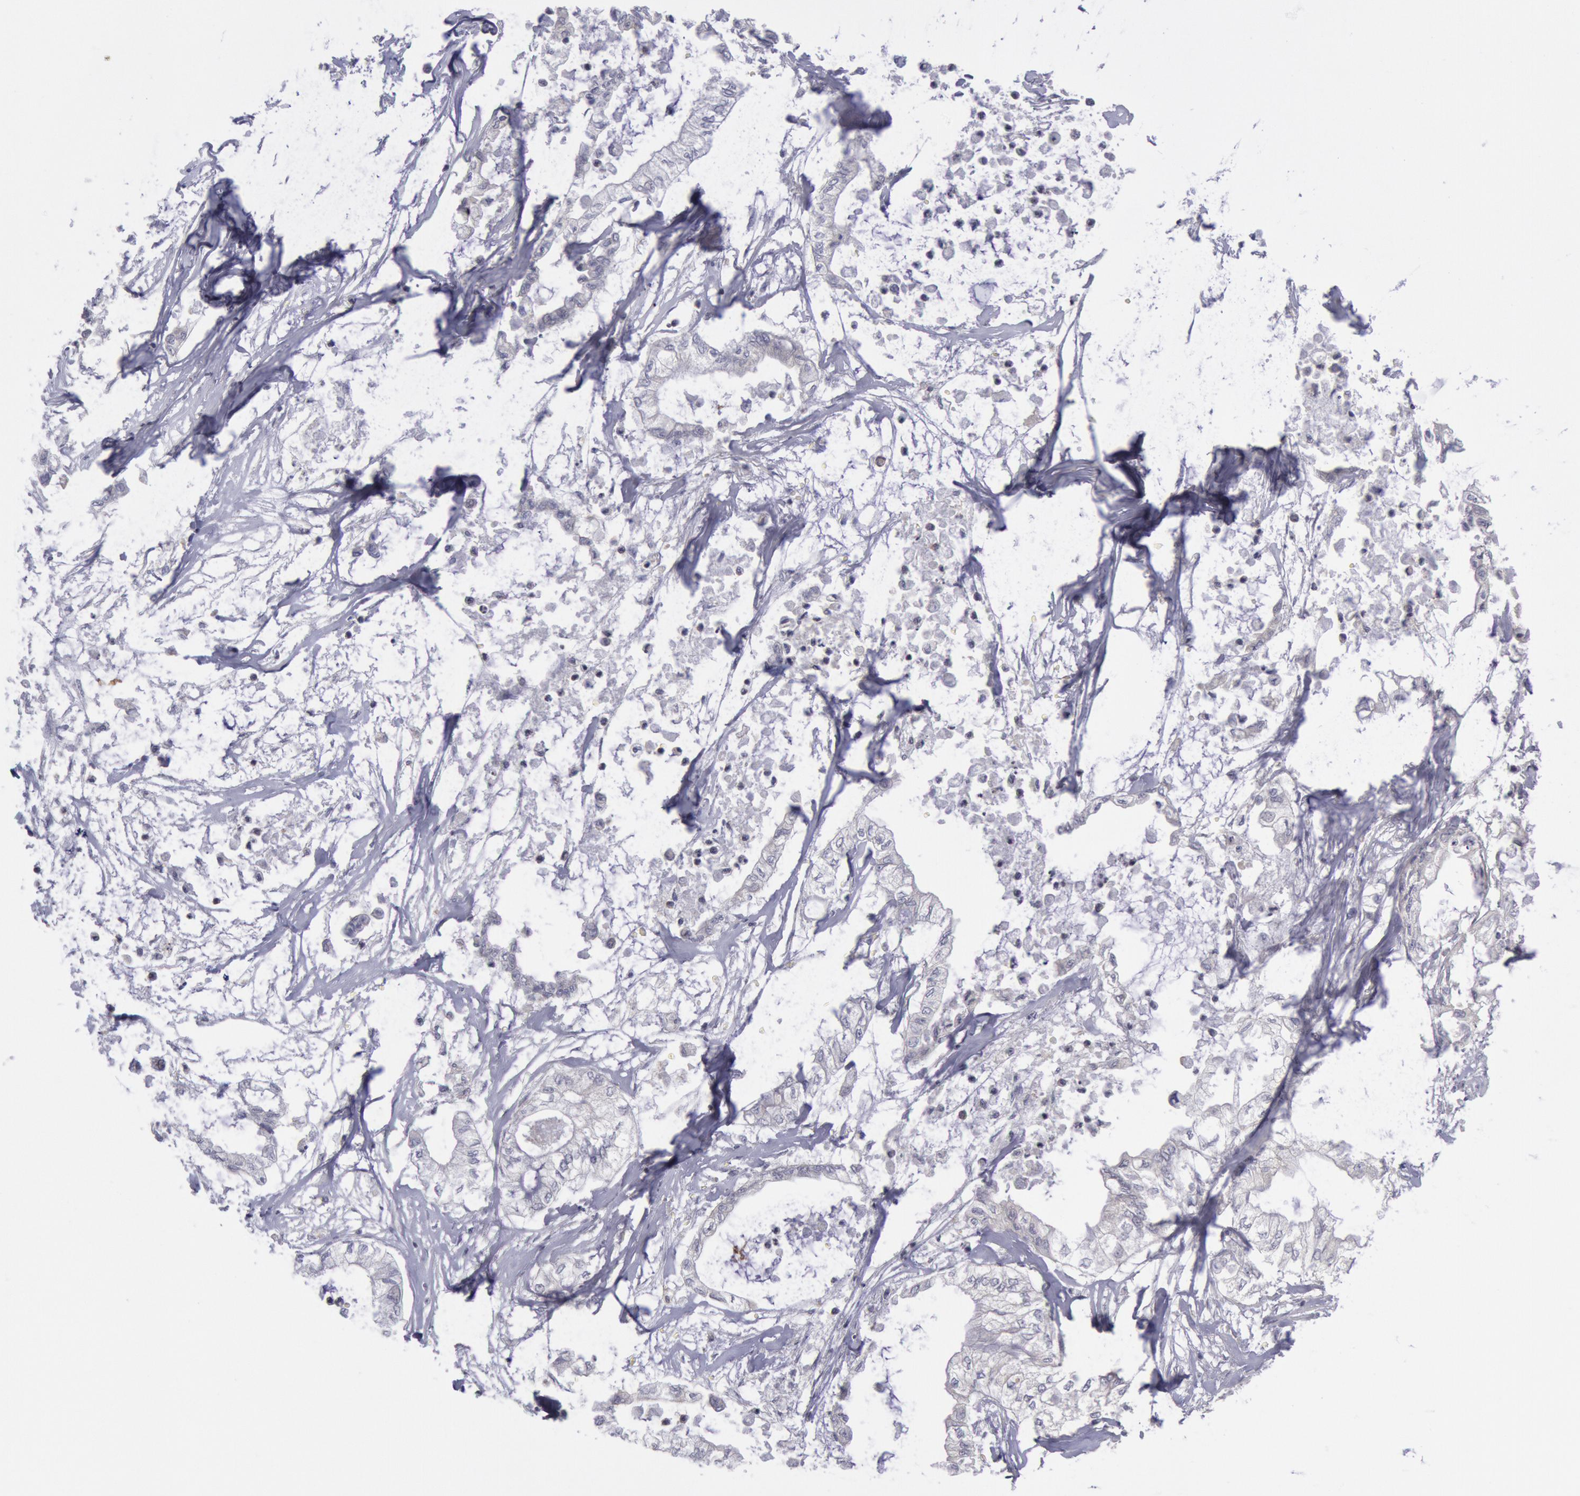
{"staining": {"intensity": "negative", "quantity": "none", "location": "none"}, "tissue": "pancreatic cancer", "cell_type": "Tumor cells", "image_type": "cancer", "snomed": [{"axis": "morphology", "description": "Adenocarcinoma, NOS"}, {"axis": "topography", "description": "Pancreas"}], "caption": "This photomicrograph is of adenocarcinoma (pancreatic) stained with IHC to label a protein in brown with the nuclei are counter-stained blue. There is no expression in tumor cells.", "gene": "MYH7", "patient": {"sex": "male", "age": 79}}